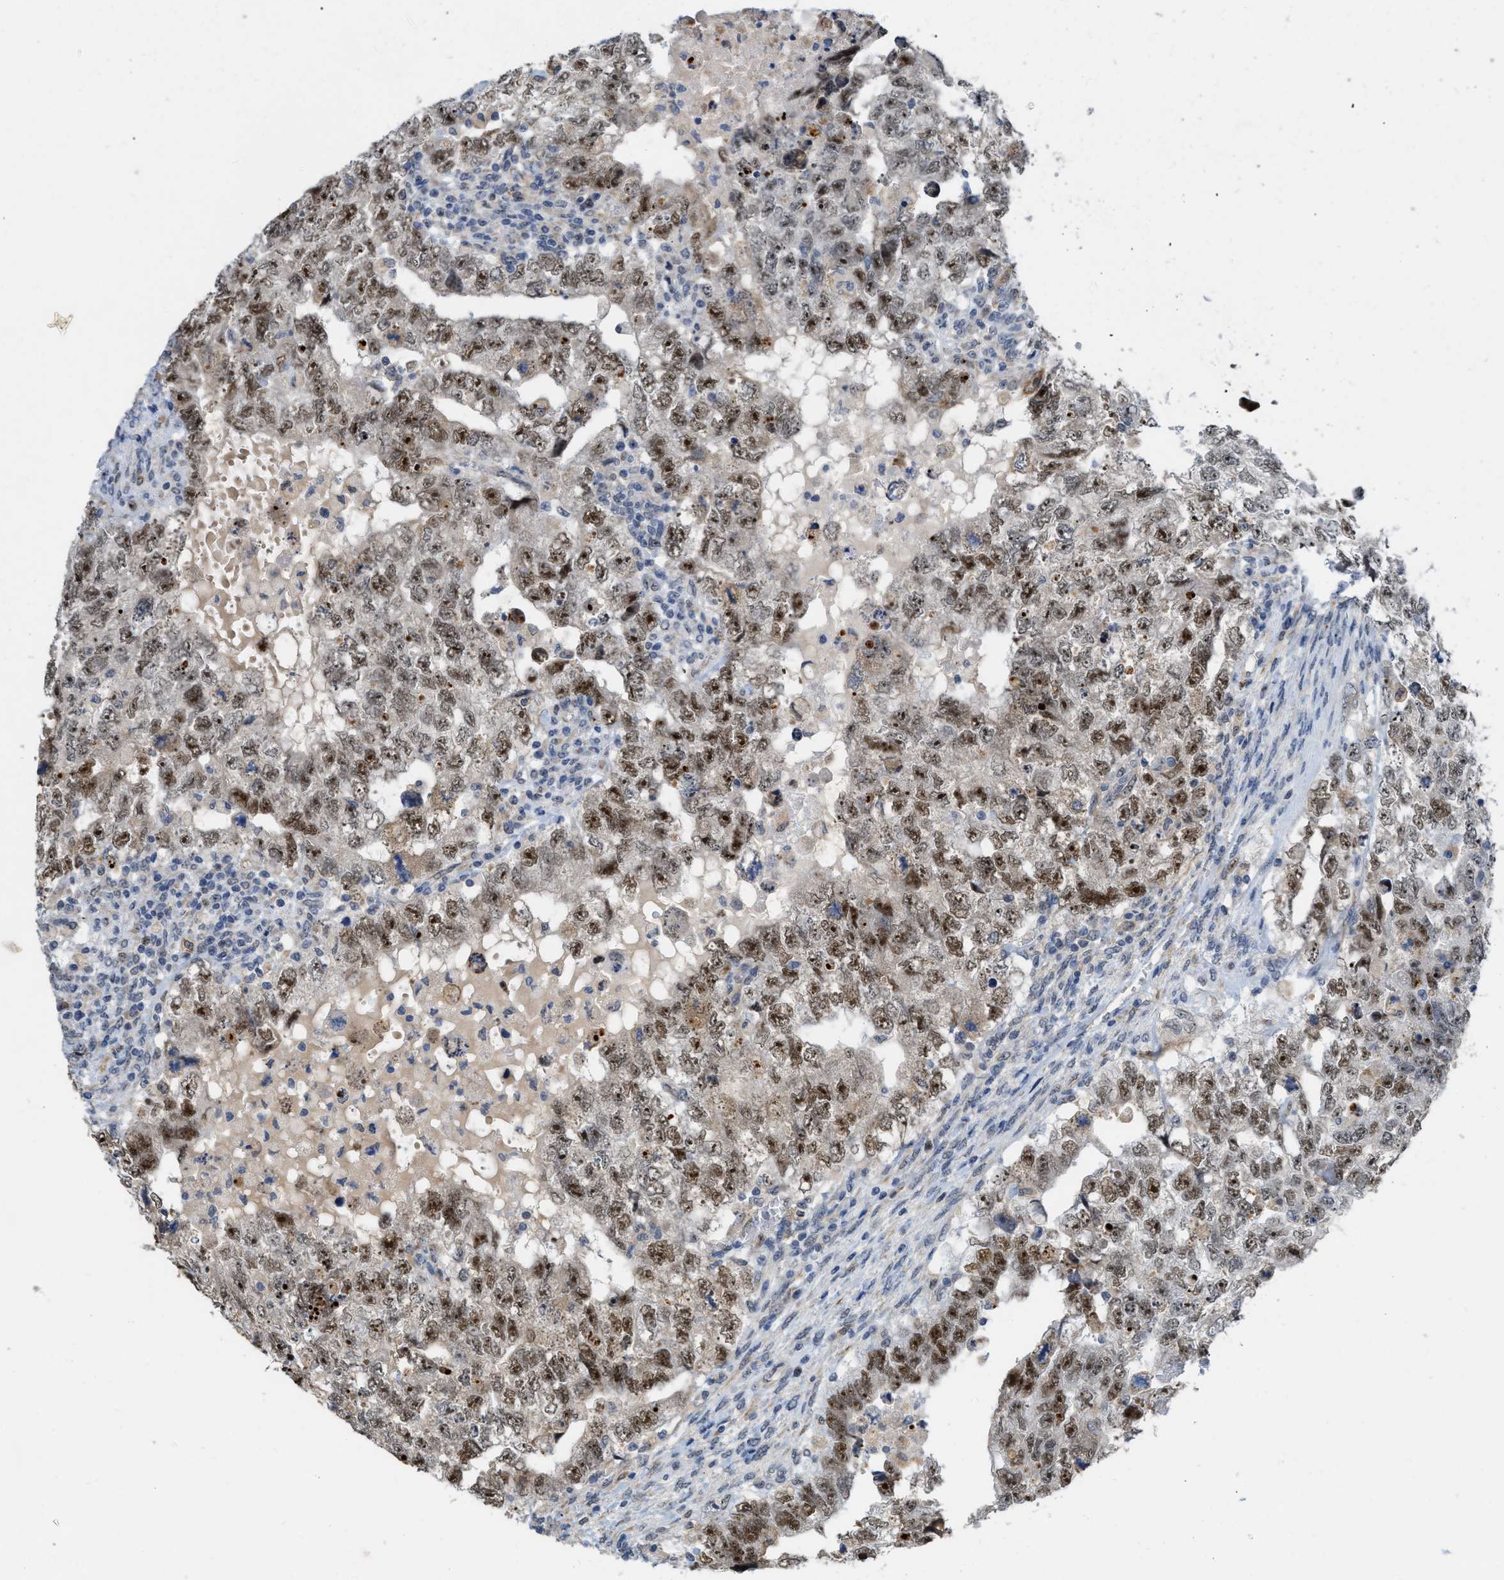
{"staining": {"intensity": "moderate", "quantity": ">75%", "location": "nuclear"}, "tissue": "testis cancer", "cell_type": "Tumor cells", "image_type": "cancer", "snomed": [{"axis": "morphology", "description": "Carcinoma, Embryonal, NOS"}, {"axis": "topography", "description": "Testis"}], "caption": "Immunohistochemistry (IHC) (DAB (3,3'-diaminobenzidine)) staining of testis cancer (embryonal carcinoma) shows moderate nuclear protein staining in approximately >75% of tumor cells.", "gene": "ELAC2", "patient": {"sex": "male", "age": 36}}